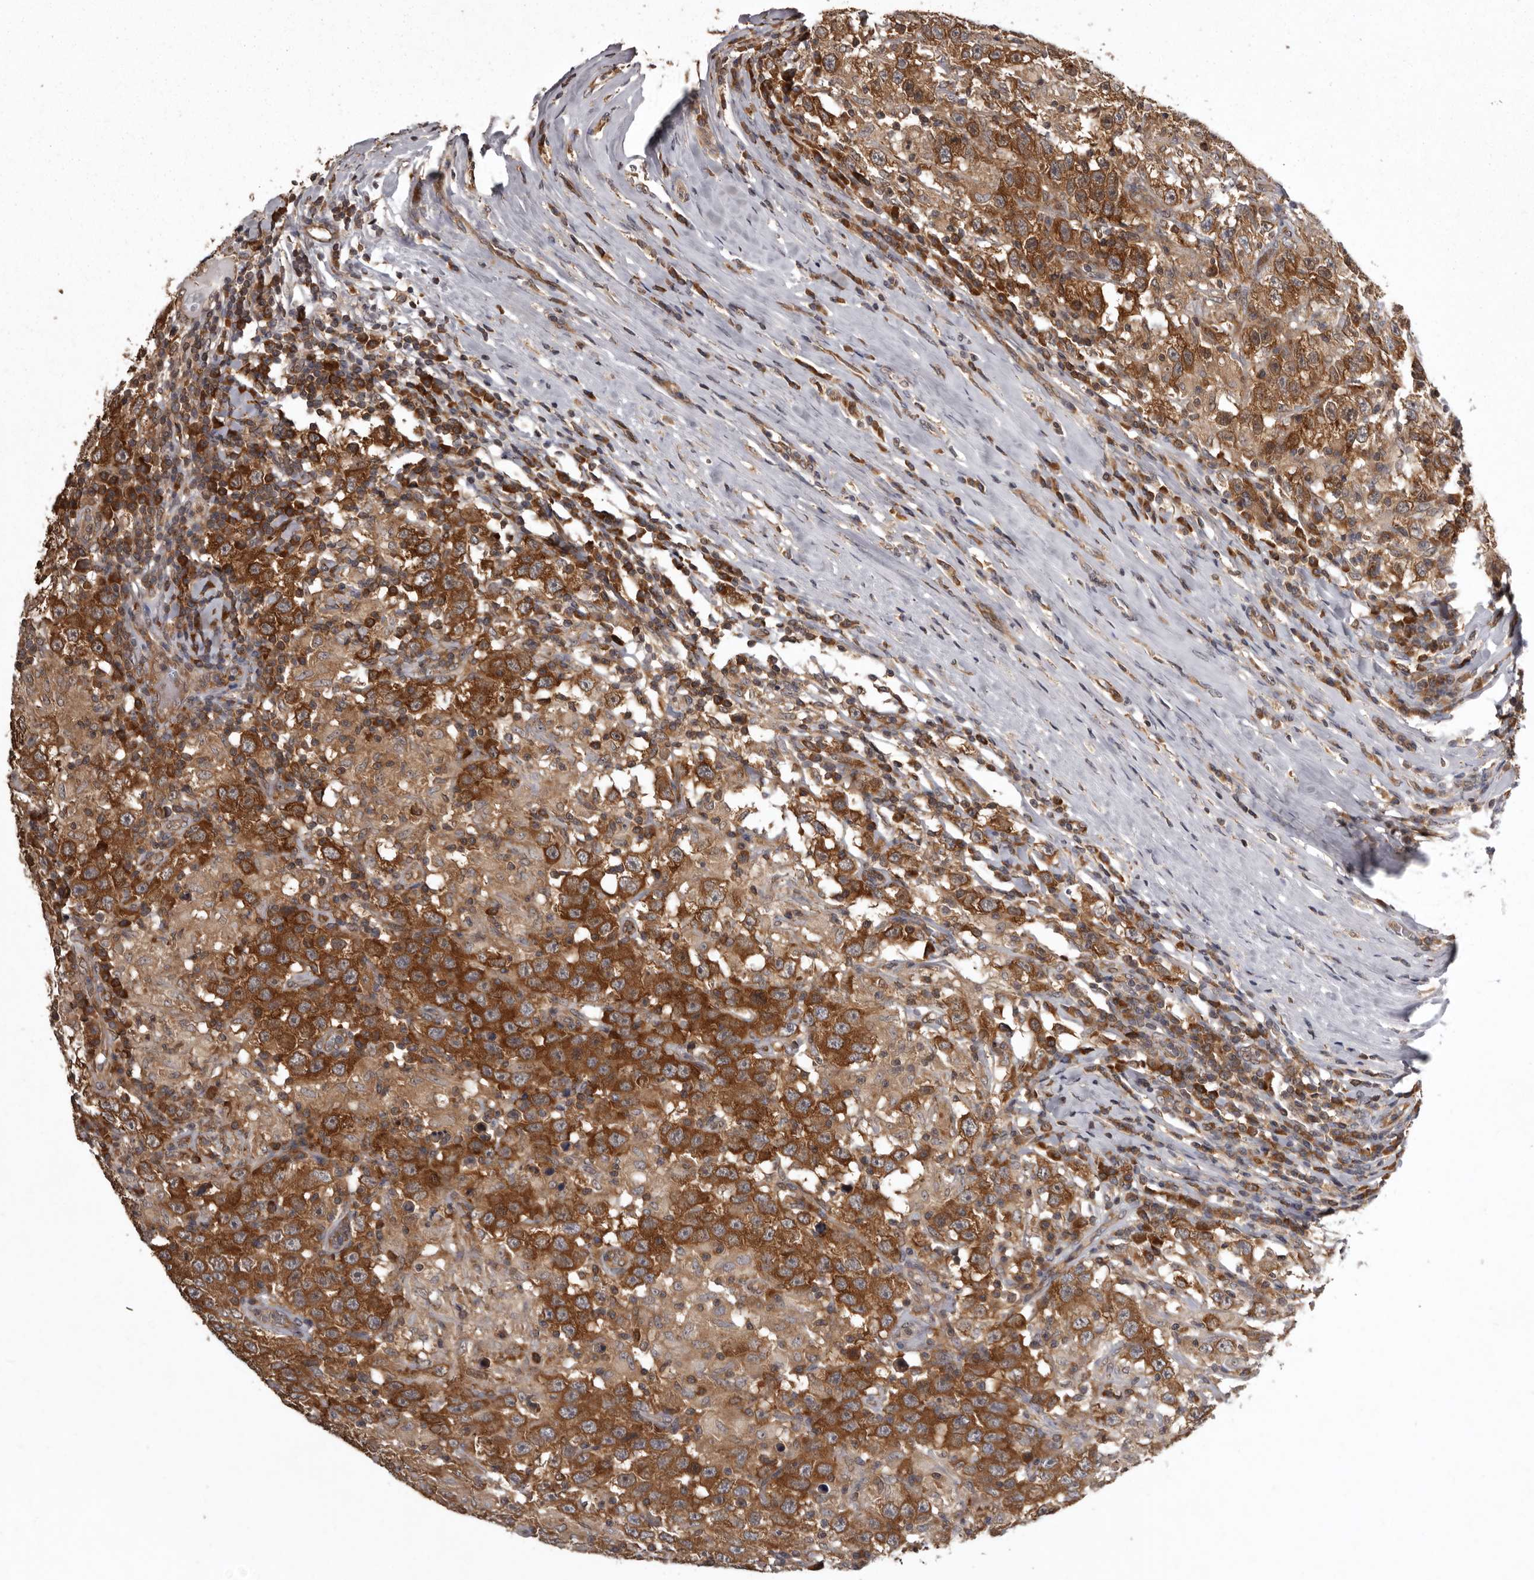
{"staining": {"intensity": "strong", "quantity": ">75%", "location": "cytoplasmic/membranous"}, "tissue": "testis cancer", "cell_type": "Tumor cells", "image_type": "cancer", "snomed": [{"axis": "morphology", "description": "Seminoma, NOS"}, {"axis": "topography", "description": "Testis"}], "caption": "Brown immunohistochemical staining in testis seminoma reveals strong cytoplasmic/membranous staining in approximately >75% of tumor cells. The protein is shown in brown color, while the nuclei are stained blue.", "gene": "DARS1", "patient": {"sex": "male", "age": 41}}